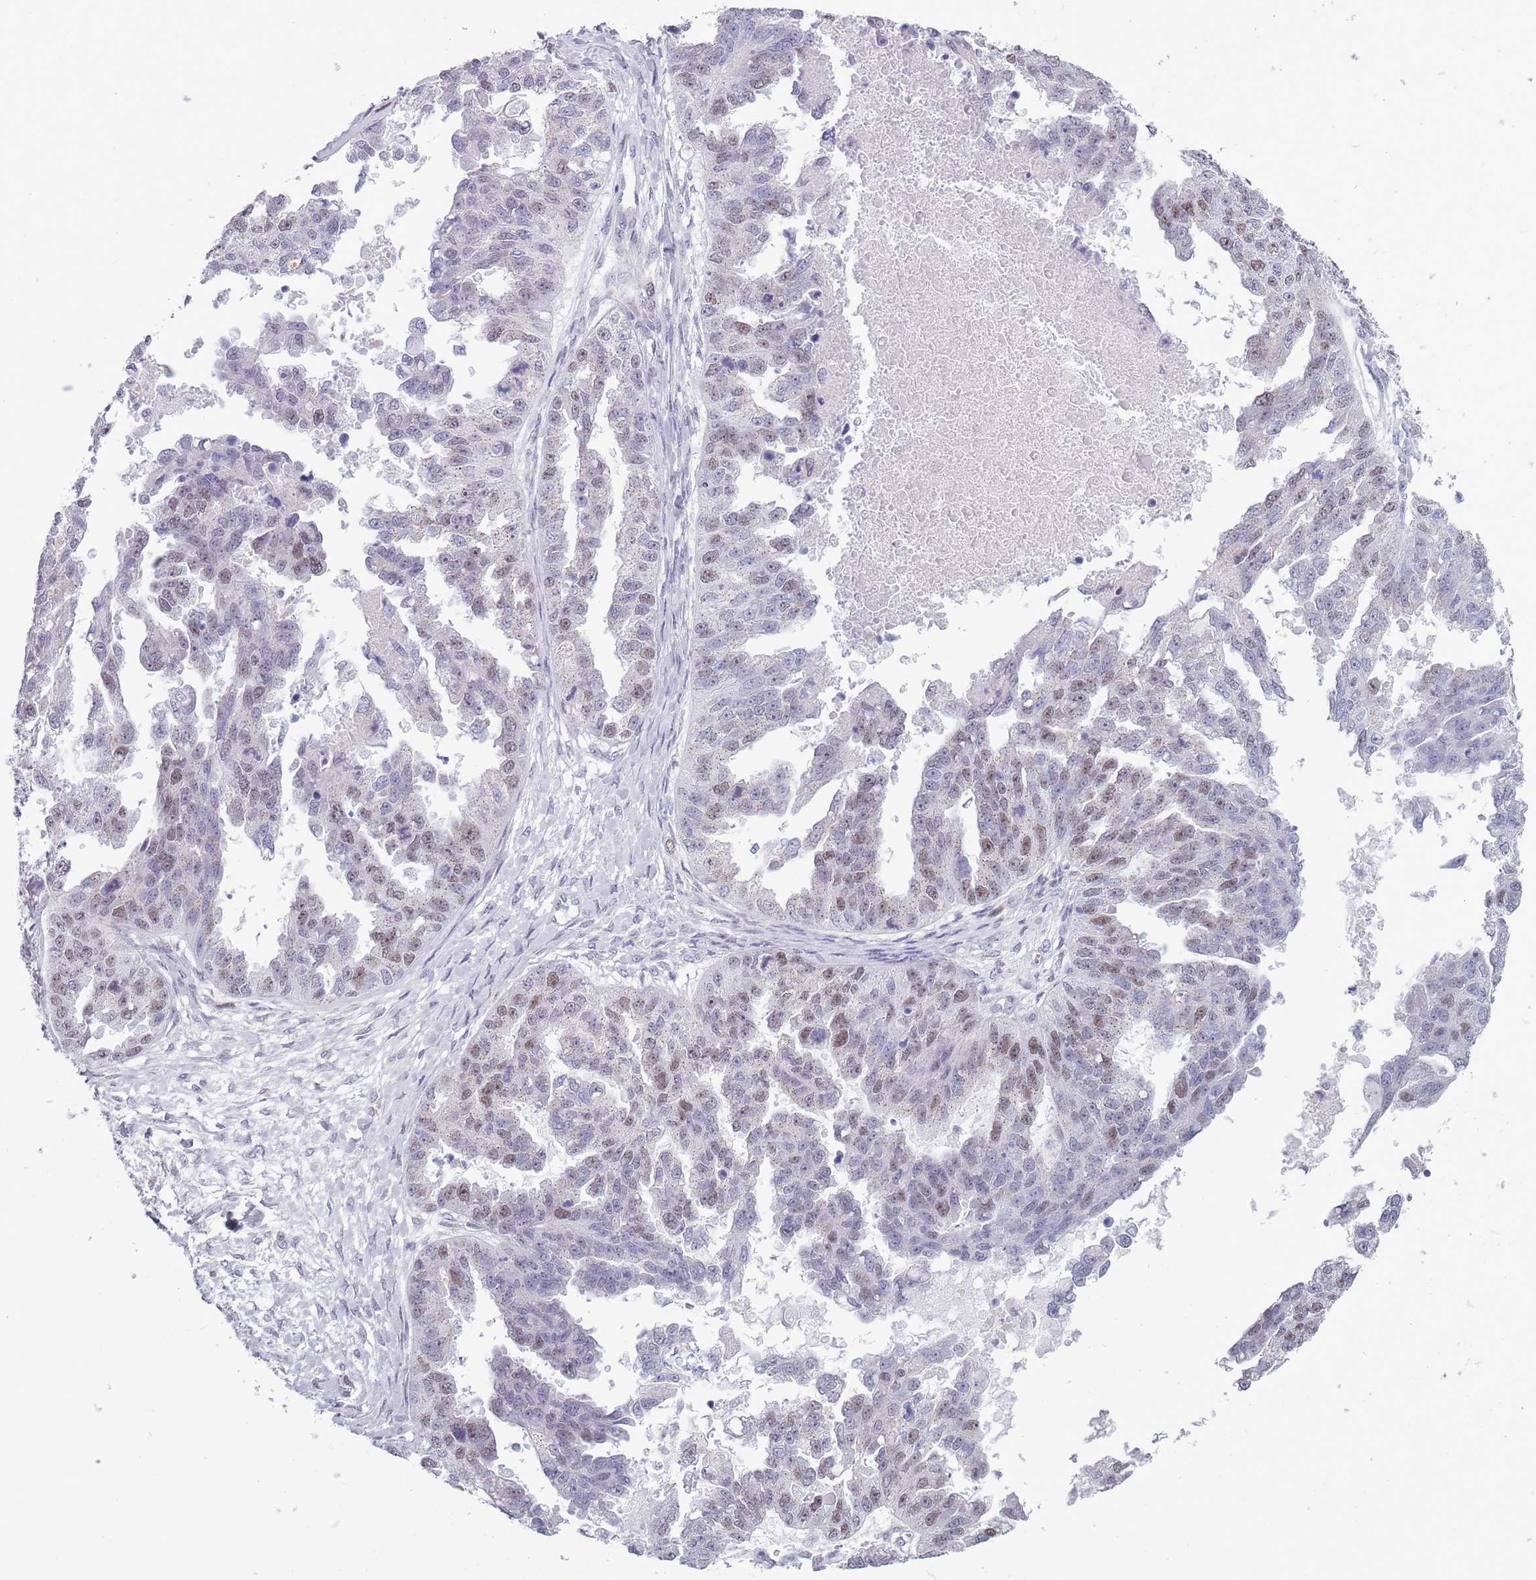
{"staining": {"intensity": "weak", "quantity": "25%-75%", "location": "nuclear"}, "tissue": "ovarian cancer", "cell_type": "Tumor cells", "image_type": "cancer", "snomed": [{"axis": "morphology", "description": "Cystadenocarcinoma, serous, NOS"}, {"axis": "topography", "description": "Ovary"}], "caption": "Serous cystadenocarcinoma (ovarian) stained with DAB immunohistochemistry demonstrates low levels of weak nuclear expression in approximately 25%-75% of tumor cells. (brown staining indicates protein expression, while blue staining denotes nuclei).", "gene": "ZKSCAN2", "patient": {"sex": "female", "age": 58}}